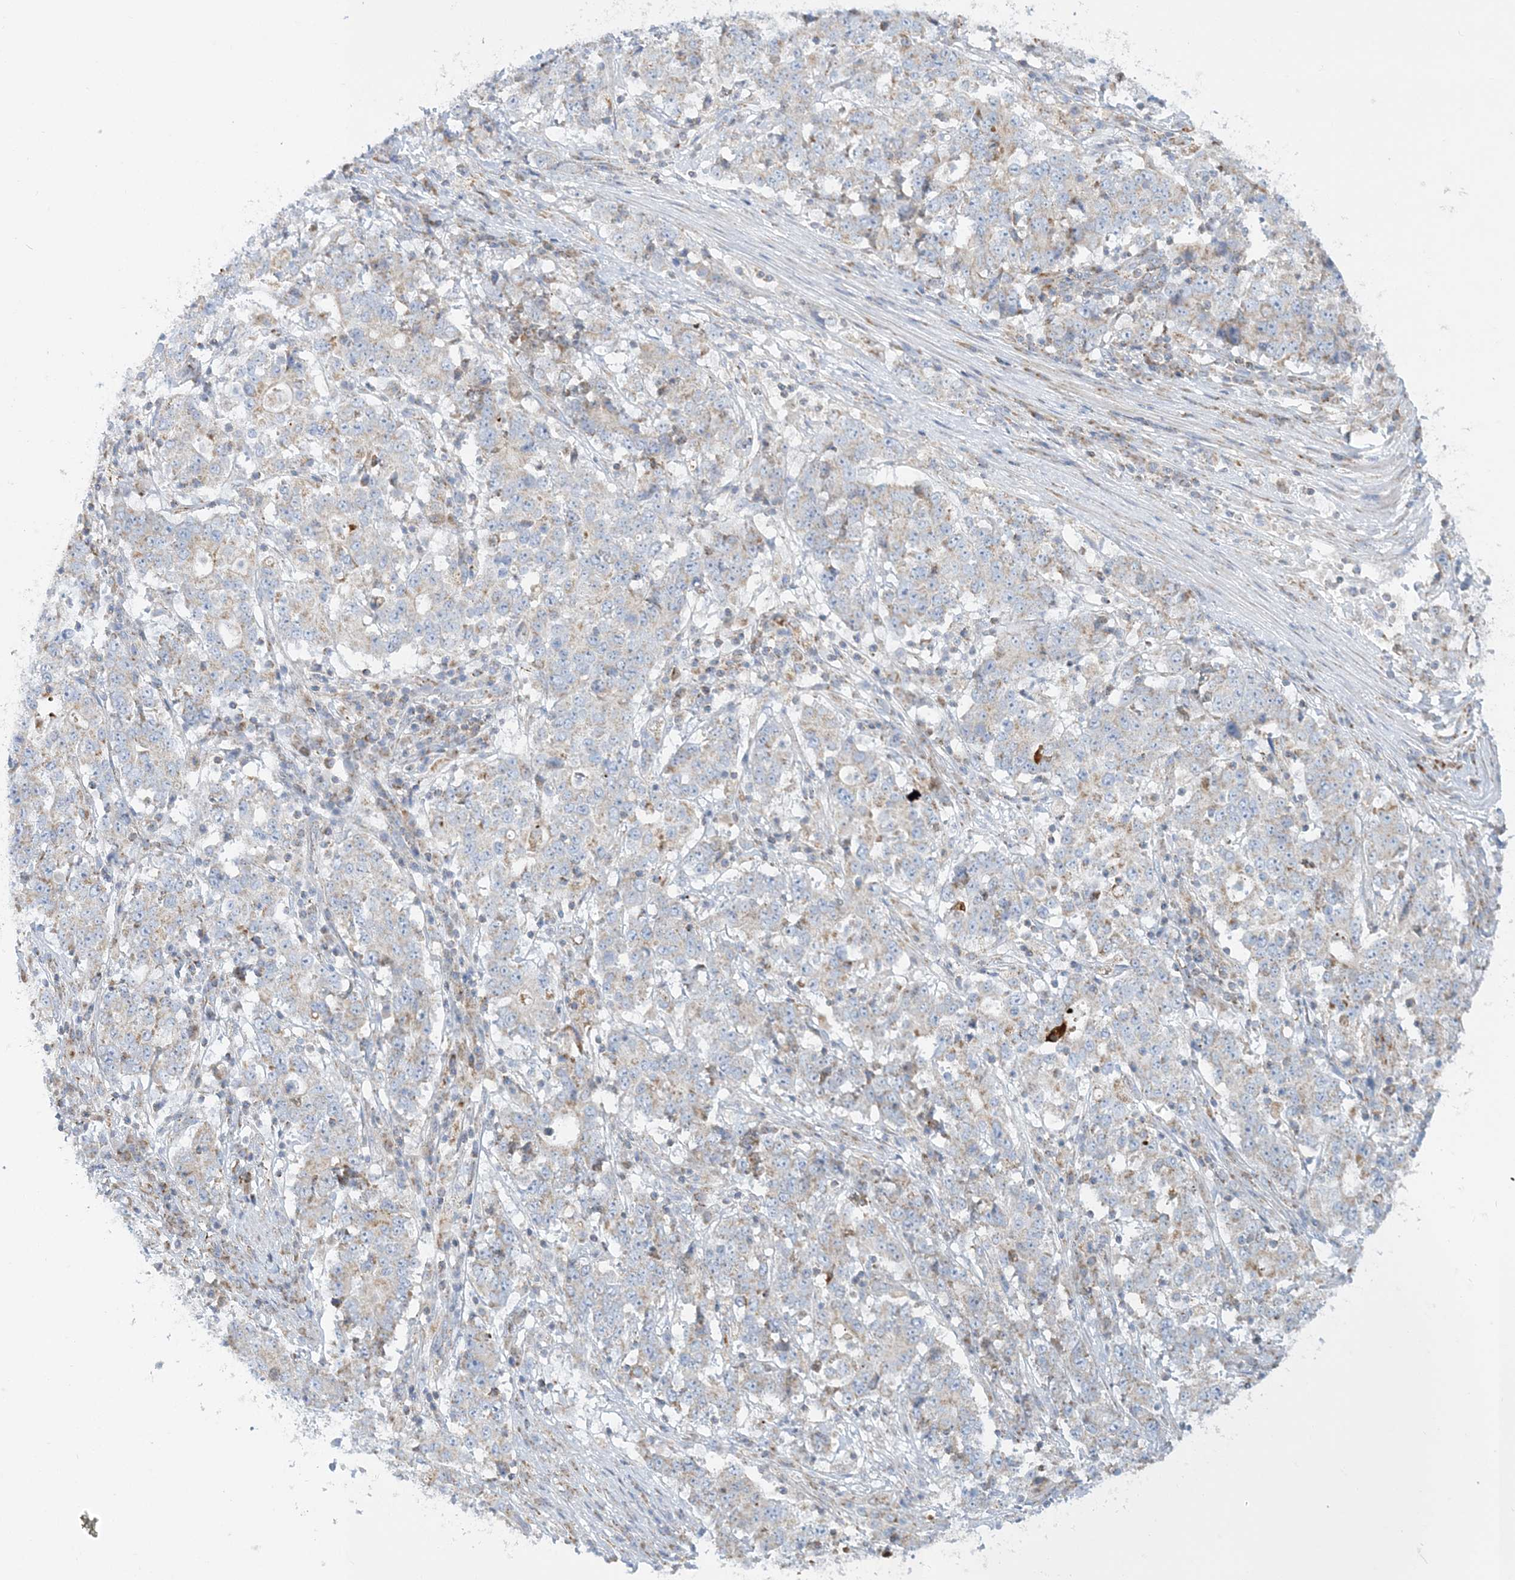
{"staining": {"intensity": "weak", "quantity": "<25%", "location": "cytoplasmic/membranous"}, "tissue": "stomach cancer", "cell_type": "Tumor cells", "image_type": "cancer", "snomed": [{"axis": "morphology", "description": "Adenocarcinoma, NOS"}, {"axis": "topography", "description": "Stomach"}], "caption": "The image displays no staining of tumor cells in stomach adenocarcinoma. (DAB (3,3'-diaminobenzidine) immunohistochemistry visualized using brightfield microscopy, high magnification).", "gene": "TBC1D14", "patient": {"sex": "male", "age": 59}}